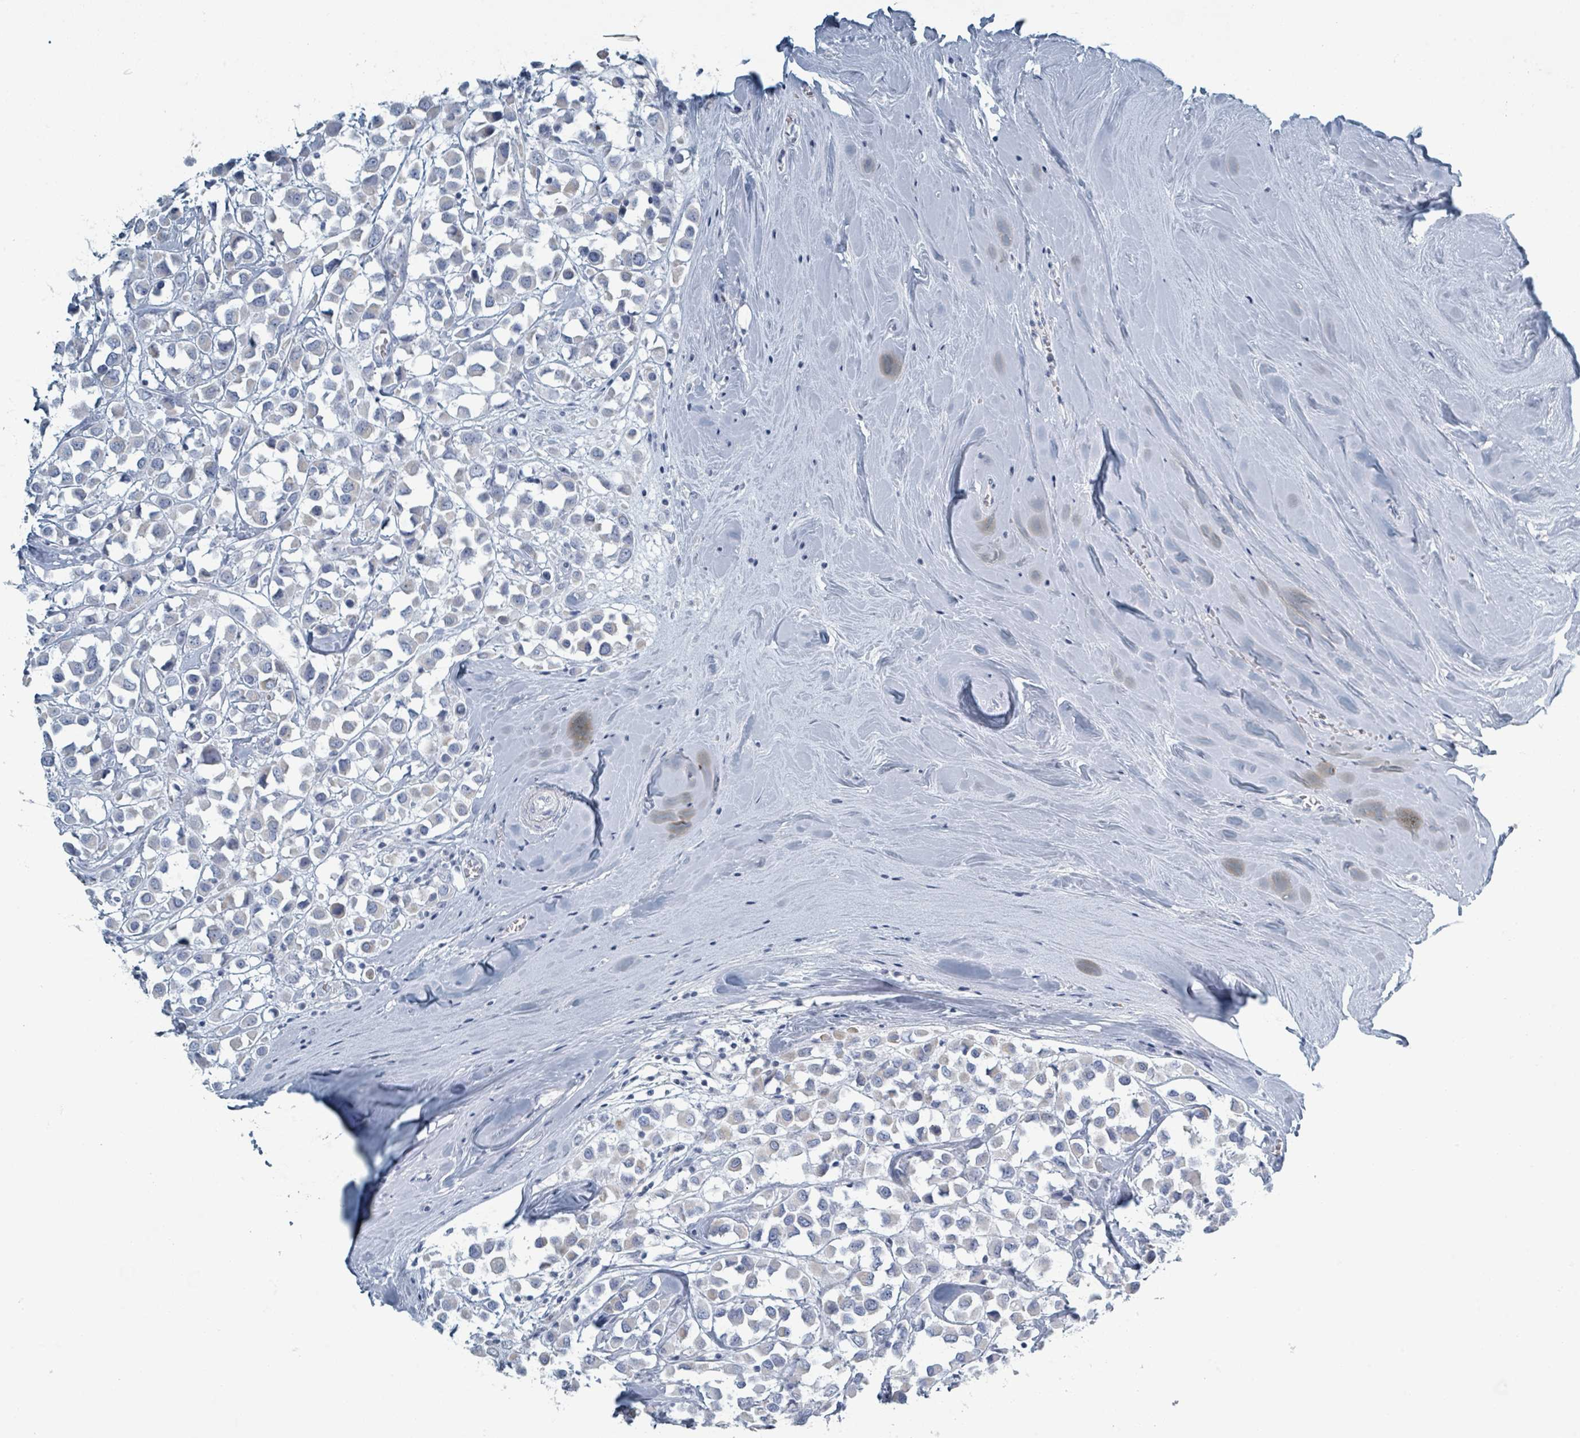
{"staining": {"intensity": "negative", "quantity": "none", "location": "none"}, "tissue": "breast cancer", "cell_type": "Tumor cells", "image_type": "cancer", "snomed": [{"axis": "morphology", "description": "Duct carcinoma"}, {"axis": "topography", "description": "Breast"}], "caption": "This image is of intraductal carcinoma (breast) stained with IHC to label a protein in brown with the nuclei are counter-stained blue. There is no staining in tumor cells. (Brightfield microscopy of DAB immunohistochemistry at high magnification).", "gene": "HEATR5A", "patient": {"sex": "female", "age": 61}}